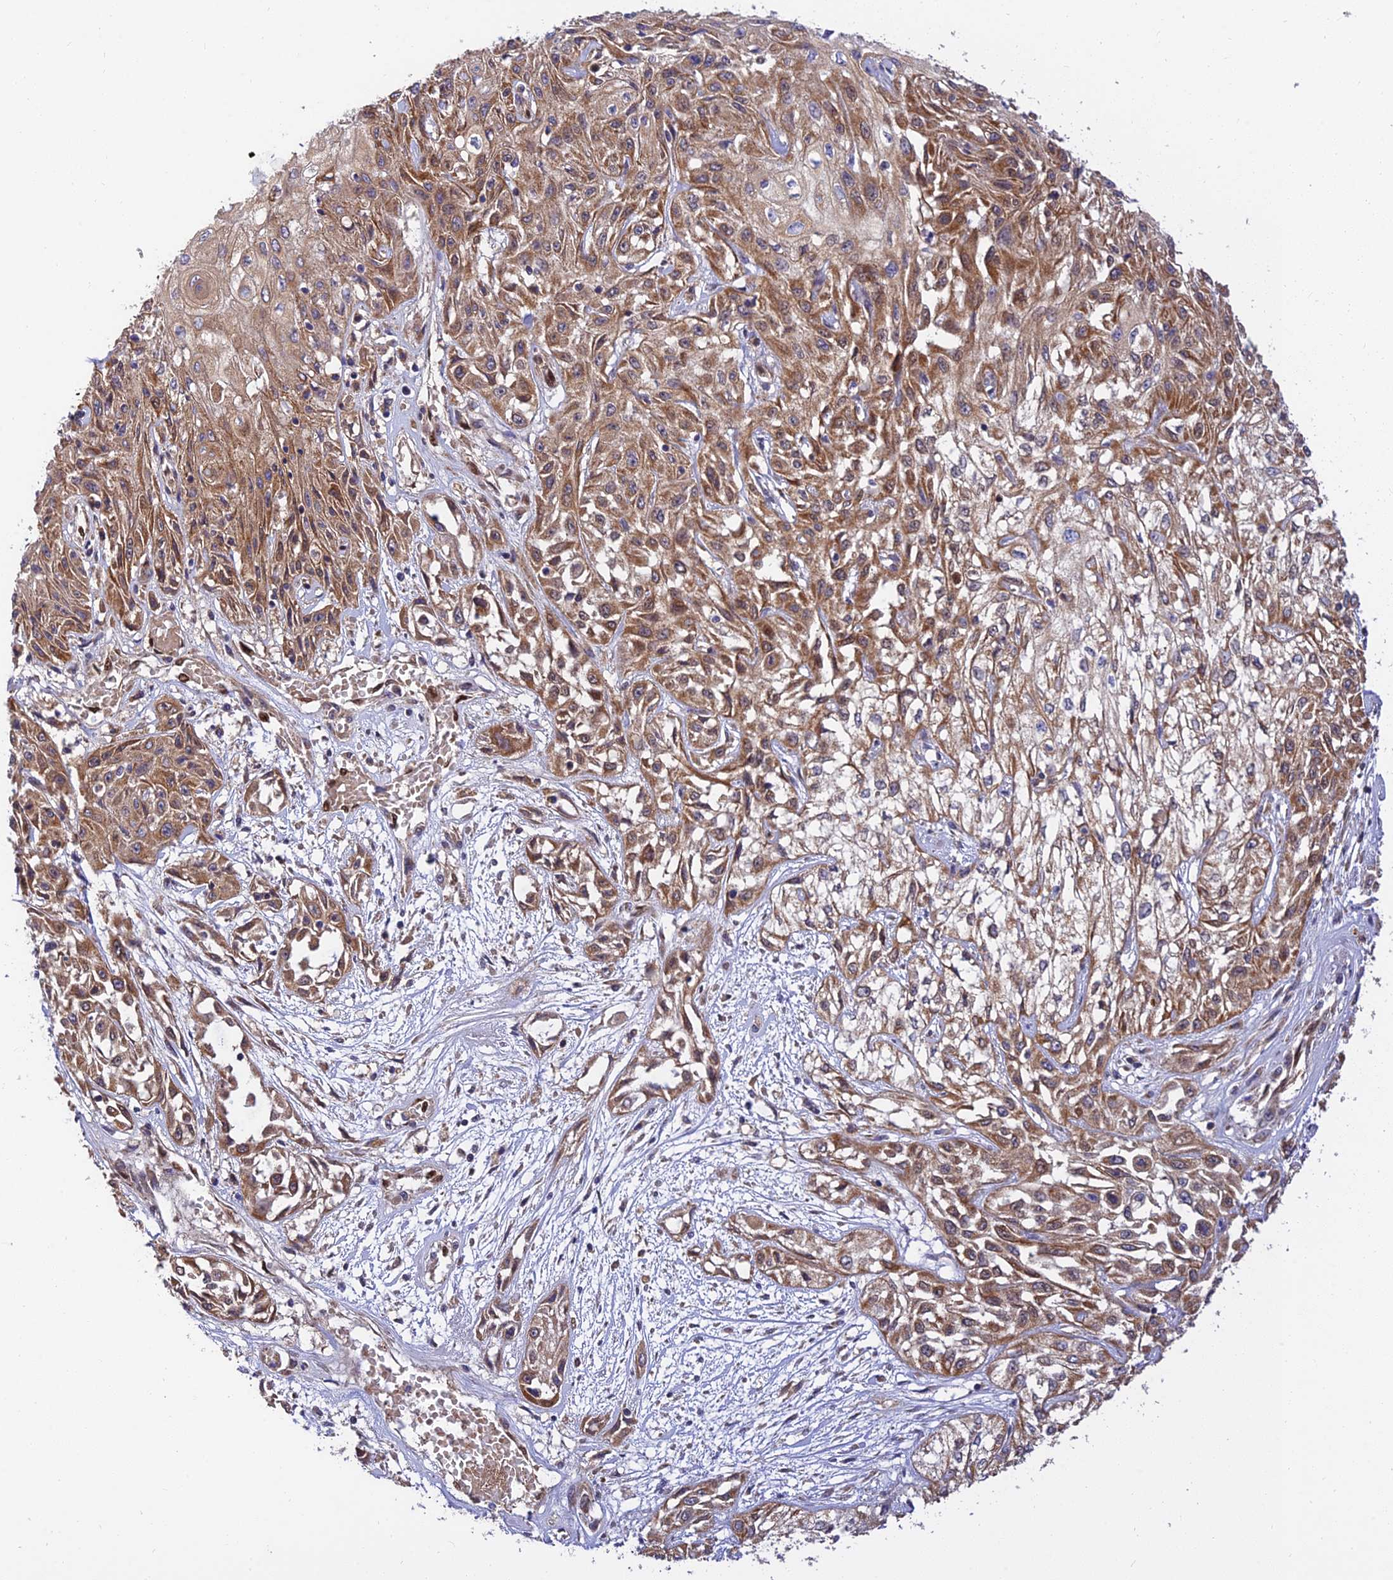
{"staining": {"intensity": "moderate", "quantity": ">75%", "location": "cytoplasmic/membranous"}, "tissue": "skin cancer", "cell_type": "Tumor cells", "image_type": "cancer", "snomed": [{"axis": "morphology", "description": "Squamous cell carcinoma, NOS"}, {"axis": "morphology", "description": "Squamous cell carcinoma, metastatic, NOS"}, {"axis": "topography", "description": "Skin"}, {"axis": "topography", "description": "Lymph node"}], "caption": "About >75% of tumor cells in skin squamous cell carcinoma show moderate cytoplasmic/membranous protein expression as visualized by brown immunohistochemical staining.", "gene": "PODNL1", "patient": {"sex": "male", "age": 75}}